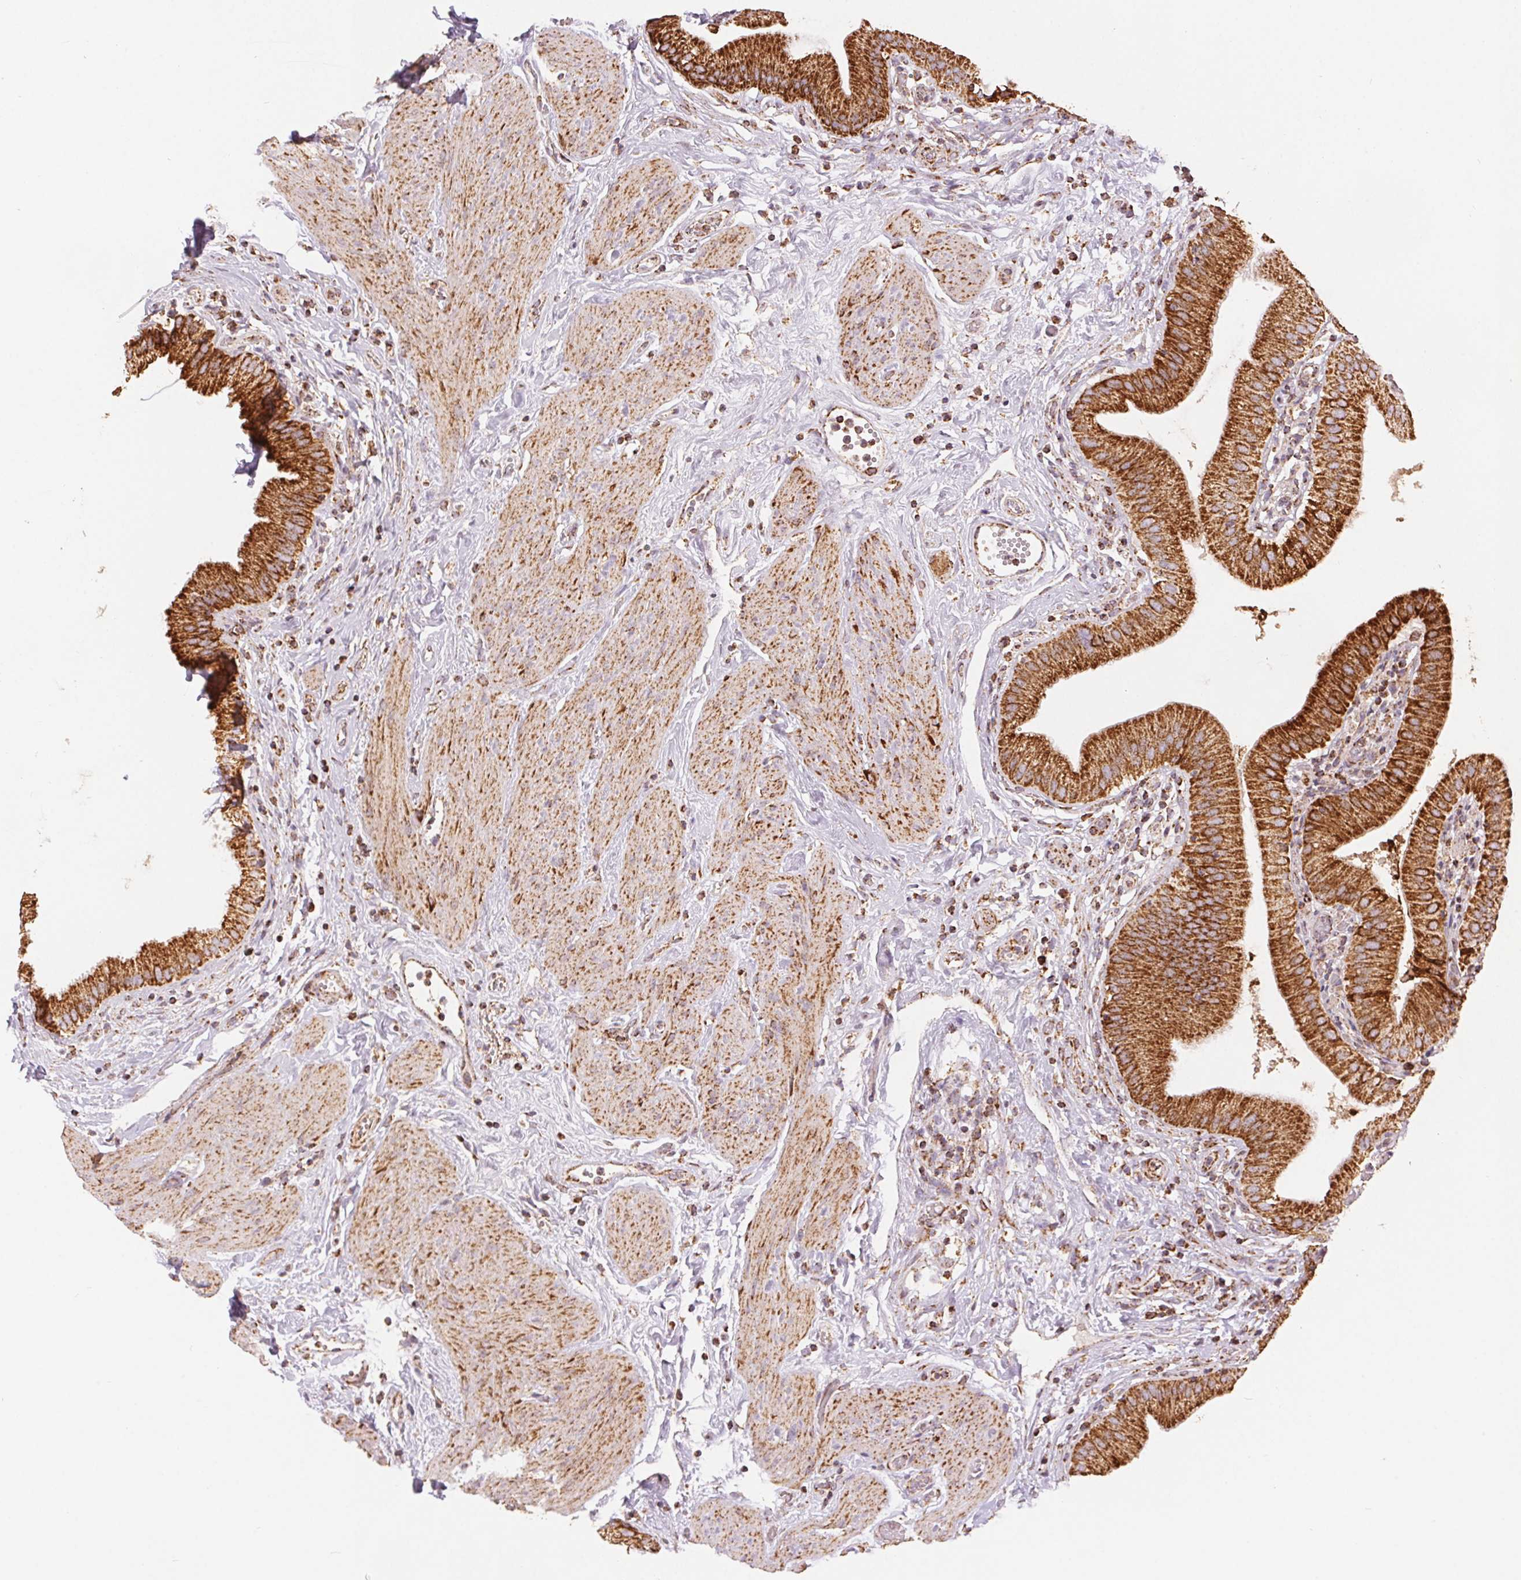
{"staining": {"intensity": "strong", "quantity": ">75%", "location": "cytoplasmic/membranous"}, "tissue": "gallbladder", "cell_type": "Glandular cells", "image_type": "normal", "snomed": [{"axis": "morphology", "description": "Normal tissue, NOS"}, {"axis": "topography", "description": "Gallbladder"}], "caption": "Immunohistochemical staining of normal gallbladder shows high levels of strong cytoplasmic/membranous staining in about >75% of glandular cells. (DAB IHC, brown staining for protein, blue staining for nuclei).", "gene": "SDHB", "patient": {"sex": "female", "age": 65}}